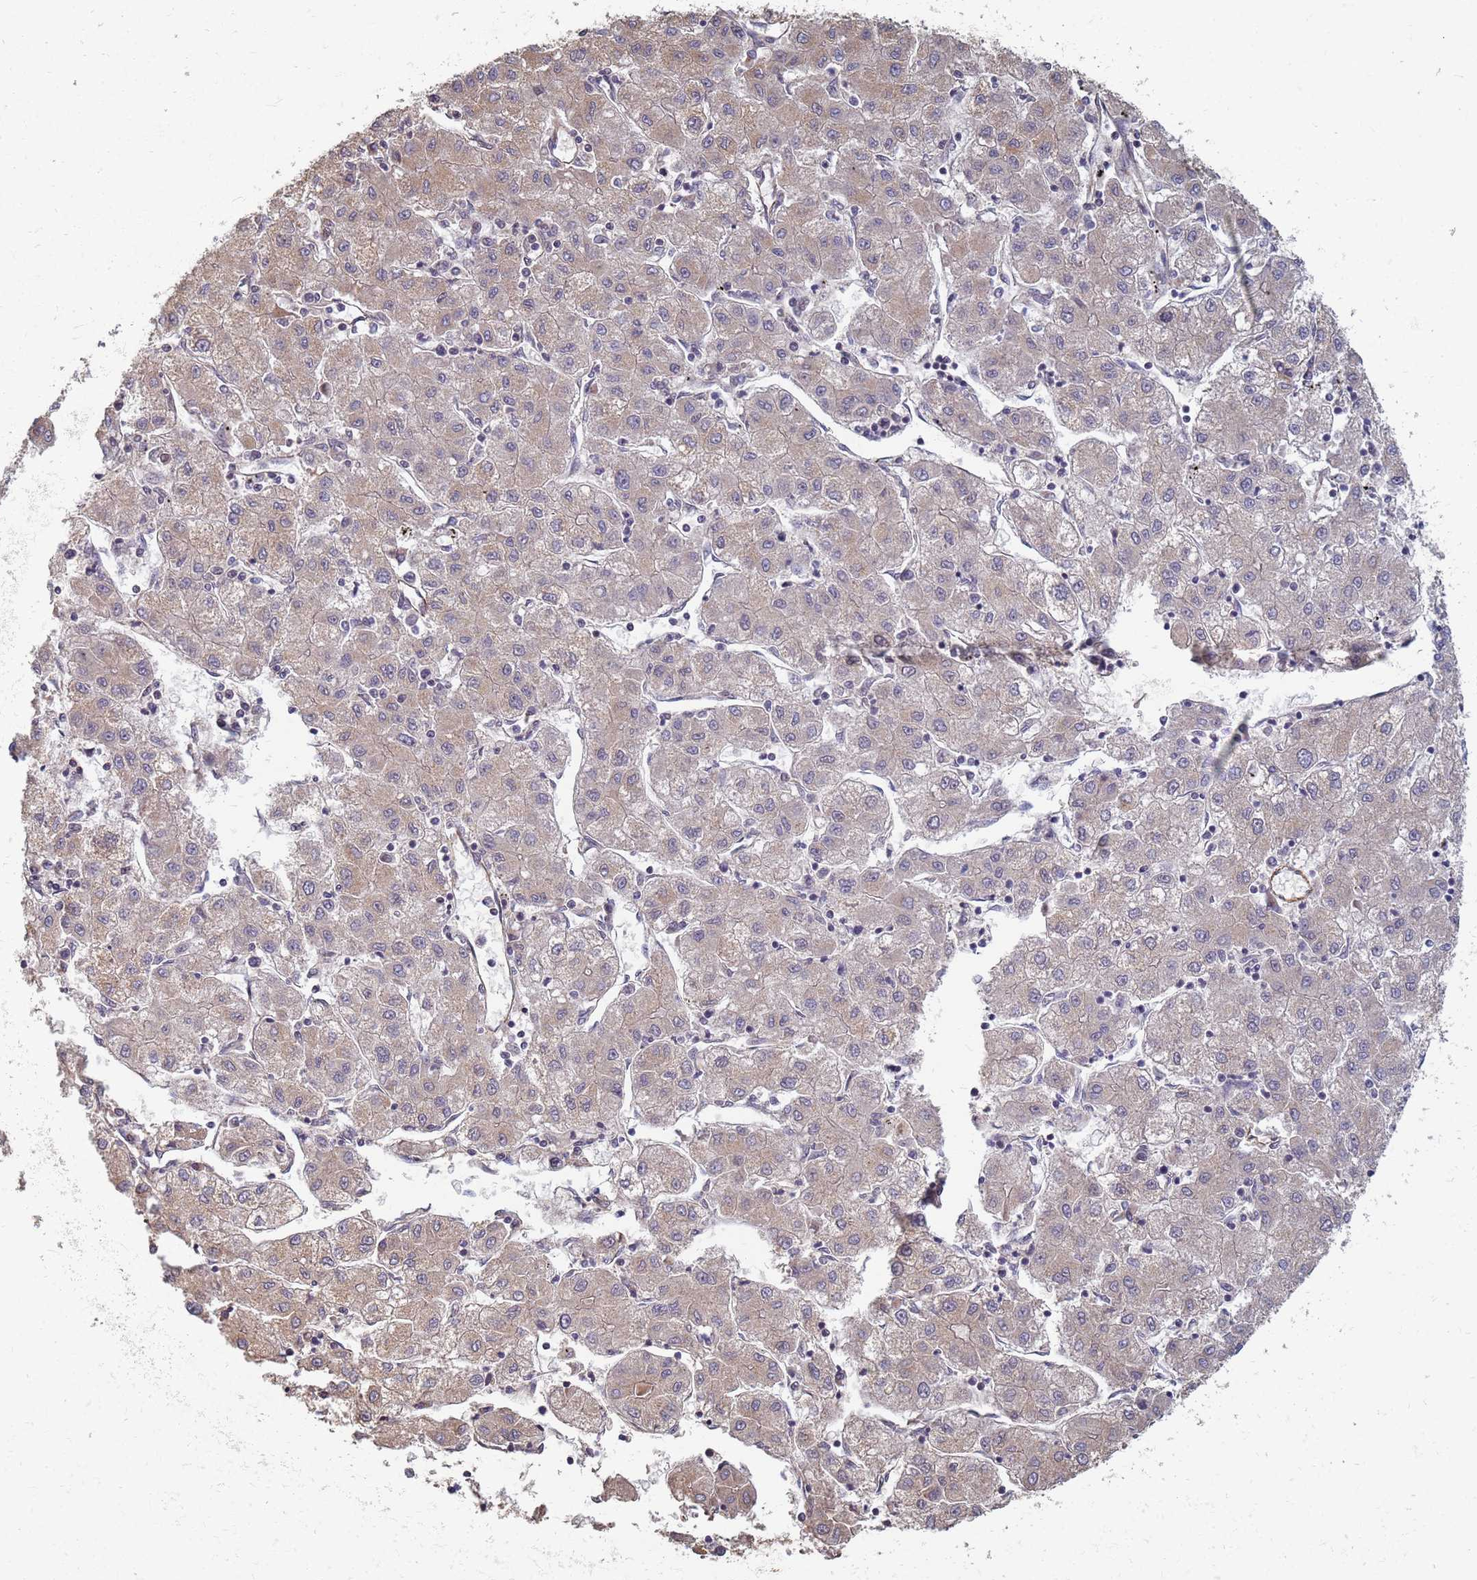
{"staining": {"intensity": "weak", "quantity": "25%-75%", "location": "cytoplasmic/membranous"}, "tissue": "liver cancer", "cell_type": "Tumor cells", "image_type": "cancer", "snomed": [{"axis": "morphology", "description": "Carcinoma, Hepatocellular, NOS"}, {"axis": "topography", "description": "Liver"}], "caption": "The immunohistochemical stain highlights weak cytoplasmic/membranous positivity in tumor cells of liver cancer tissue.", "gene": "ITGB4", "patient": {"sex": "male", "age": 72}}